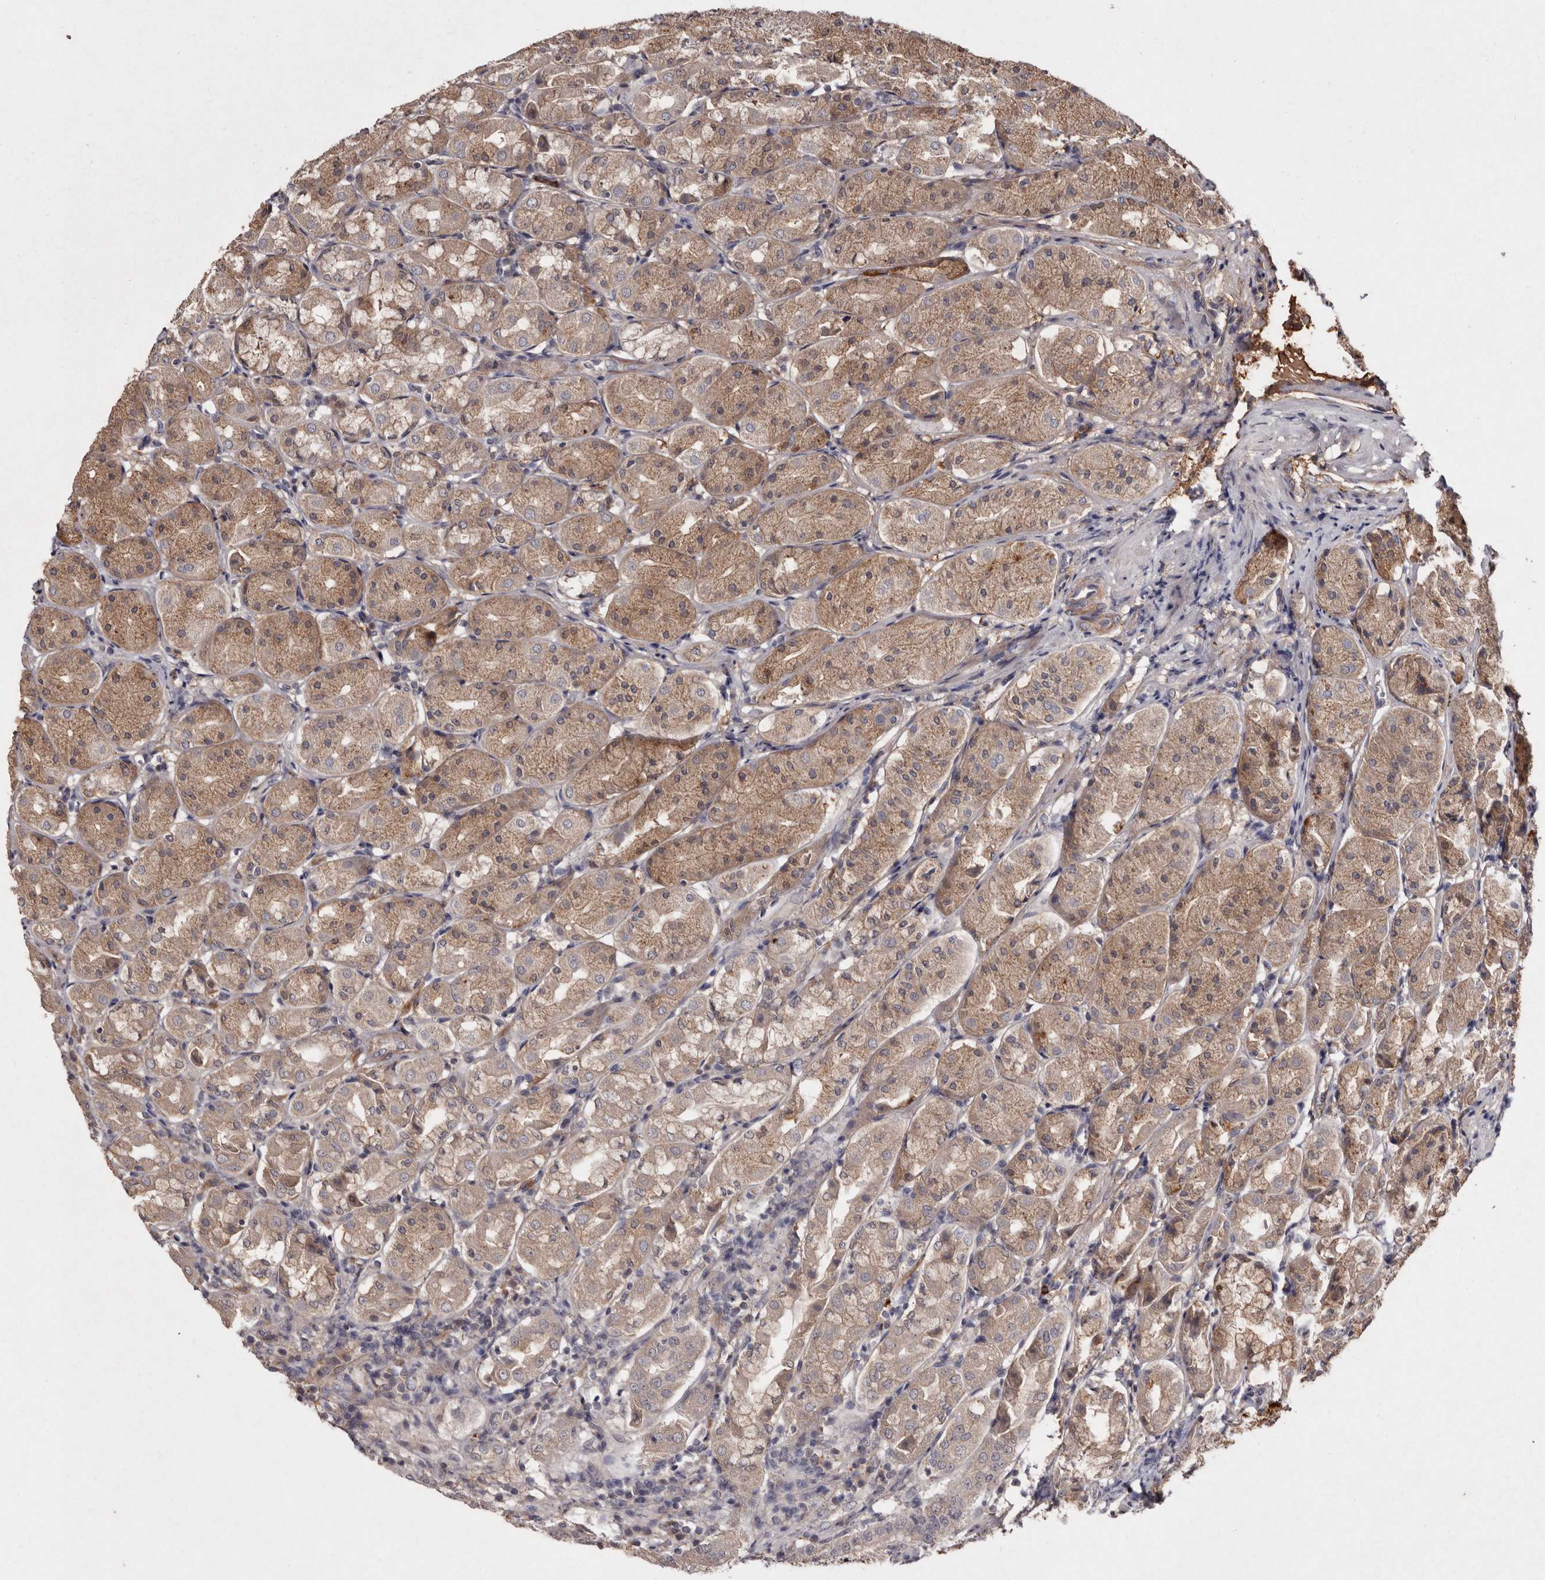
{"staining": {"intensity": "moderate", "quantity": "25%-75%", "location": "cytoplasmic/membranous"}, "tissue": "stomach", "cell_type": "Glandular cells", "image_type": "normal", "snomed": [{"axis": "morphology", "description": "Normal tissue, NOS"}, {"axis": "topography", "description": "Stomach"}, {"axis": "topography", "description": "Stomach, lower"}], "caption": "Immunohistochemistry micrograph of normal stomach stained for a protein (brown), which reveals medium levels of moderate cytoplasmic/membranous positivity in about 25%-75% of glandular cells.", "gene": "CYP1B1", "patient": {"sex": "female", "age": 56}}